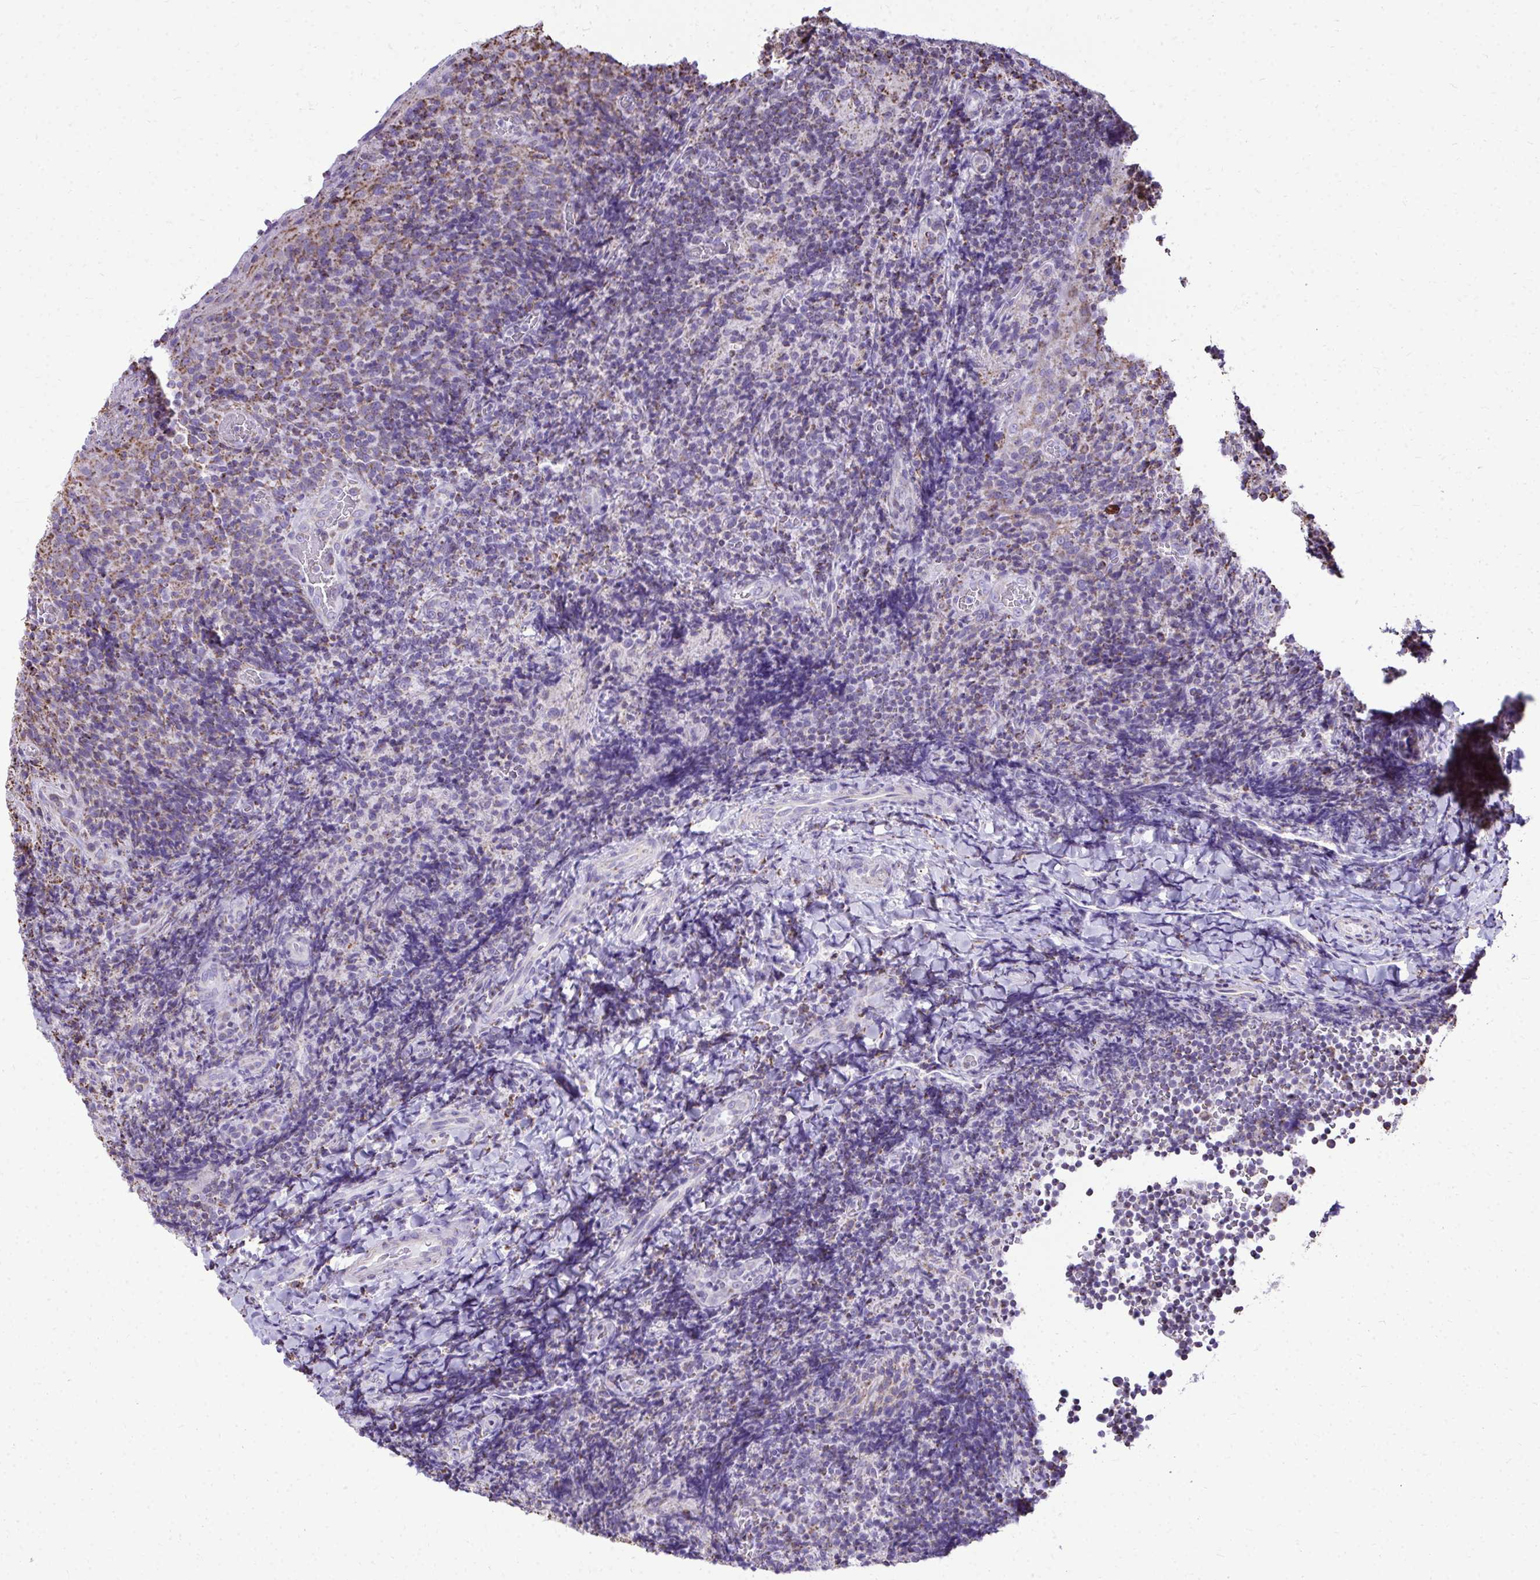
{"staining": {"intensity": "moderate", "quantity": "25%-75%", "location": "cytoplasmic/membranous"}, "tissue": "tonsil", "cell_type": "Non-germinal center cells", "image_type": "normal", "snomed": [{"axis": "morphology", "description": "Normal tissue, NOS"}, {"axis": "topography", "description": "Tonsil"}], "caption": "Protein expression analysis of benign tonsil displays moderate cytoplasmic/membranous staining in about 25%-75% of non-germinal center cells. Nuclei are stained in blue.", "gene": "MPZL2", "patient": {"sex": "male", "age": 17}}